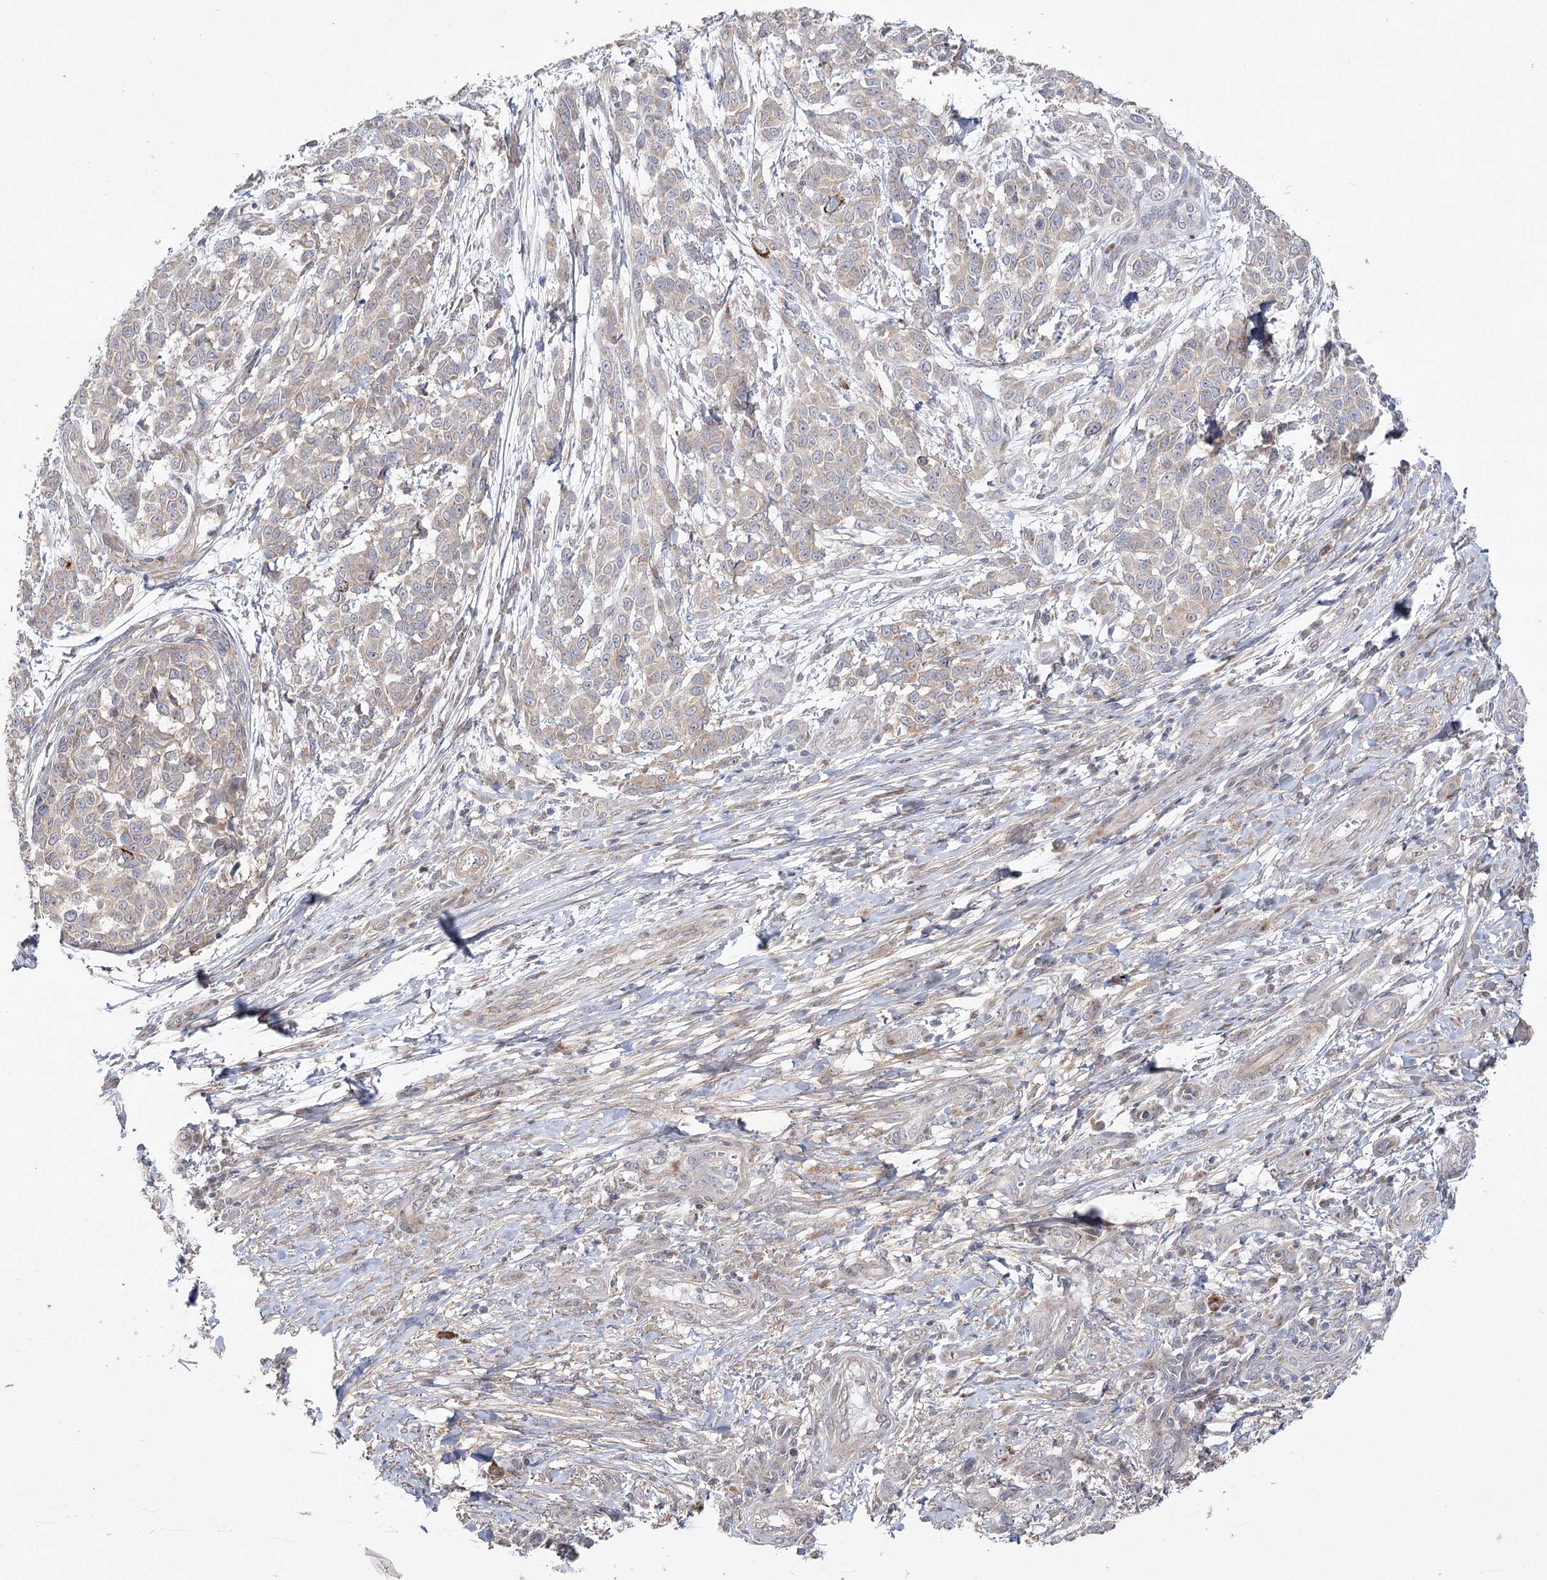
{"staining": {"intensity": "negative", "quantity": "none", "location": "none"}, "tissue": "melanoma", "cell_type": "Tumor cells", "image_type": "cancer", "snomed": [{"axis": "morphology", "description": "Malignant melanoma, NOS"}, {"axis": "topography", "description": "Skin"}], "caption": "High magnification brightfield microscopy of malignant melanoma stained with DAB (brown) and counterstained with hematoxylin (blue): tumor cells show no significant staining. (DAB IHC with hematoxylin counter stain).", "gene": "OBSL1", "patient": {"sex": "male", "age": 49}}